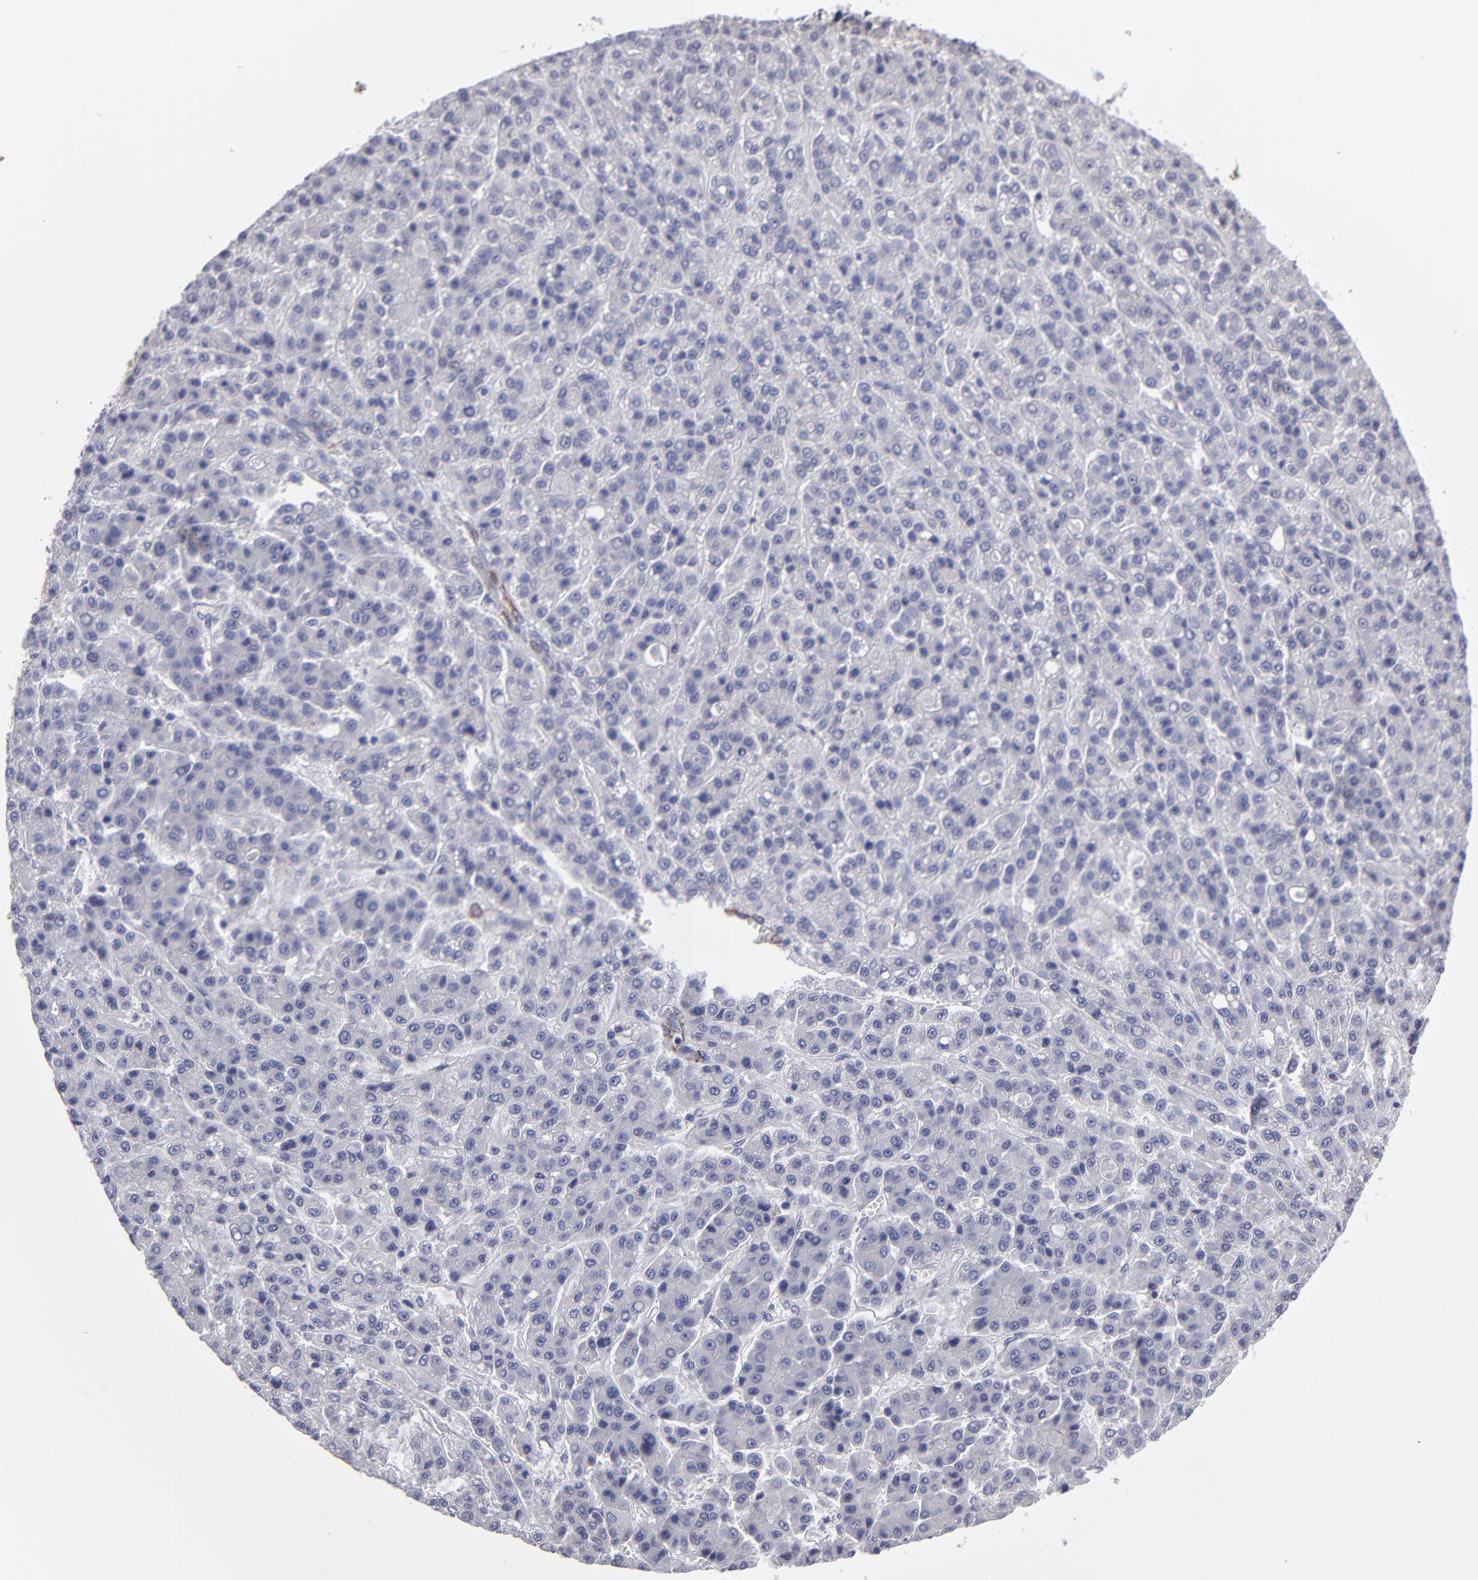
{"staining": {"intensity": "negative", "quantity": "none", "location": "none"}, "tissue": "liver cancer", "cell_type": "Tumor cells", "image_type": "cancer", "snomed": [{"axis": "morphology", "description": "Carcinoma, Hepatocellular, NOS"}, {"axis": "topography", "description": "Liver"}], "caption": "Immunohistochemistry of human hepatocellular carcinoma (liver) exhibits no staining in tumor cells.", "gene": "SLMAP", "patient": {"sex": "male", "age": 70}}